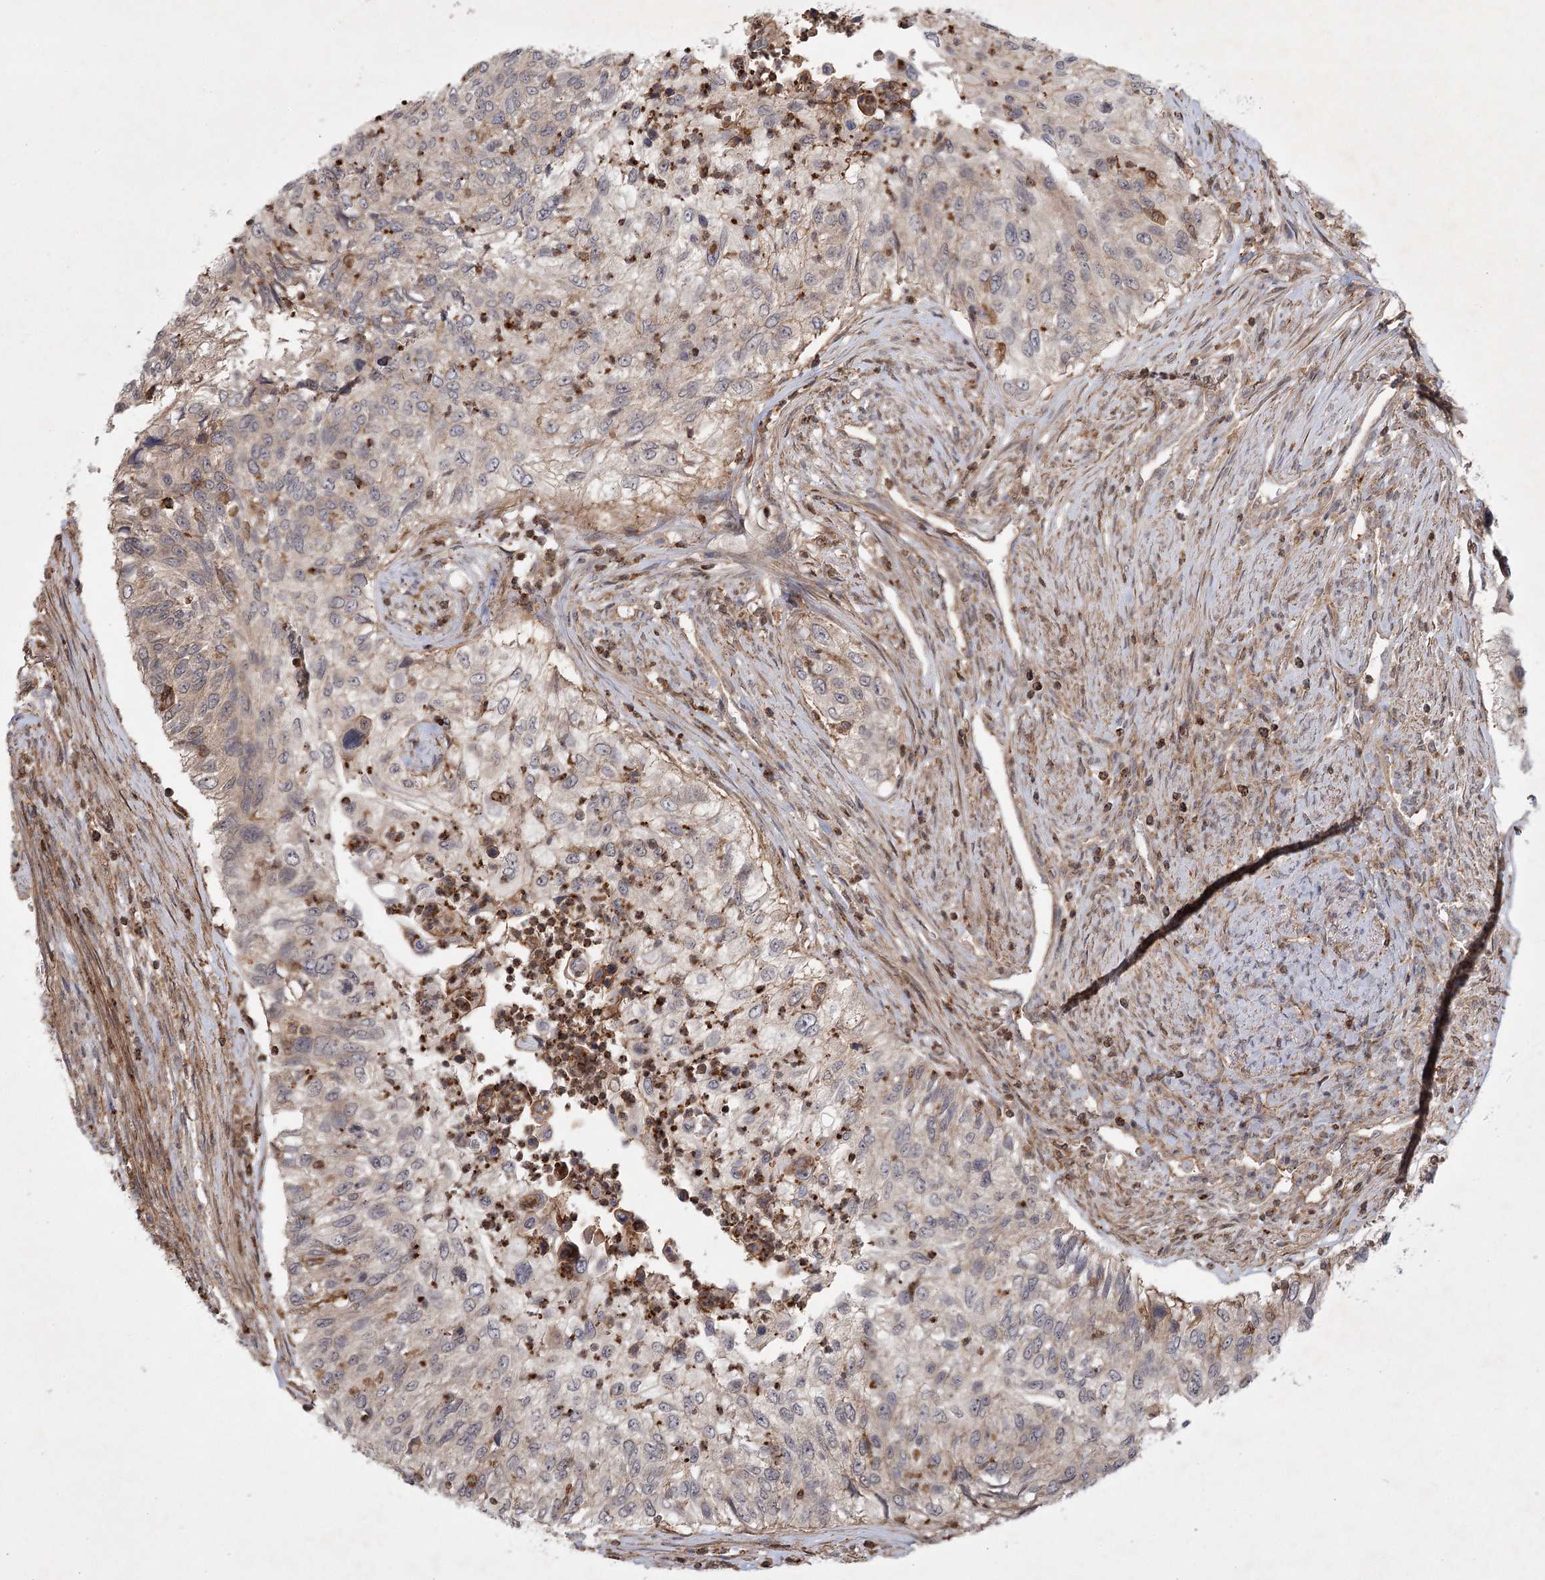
{"staining": {"intensity": "weak", "quantity": "<25%", "location": "cytoplasmic/membranous"}, "tissue": "urothelial cancer", "cell_type": "Tumor cells", "image_type": "cancer", "snomed": [{"axis": "morphology", "description": "Urothelial carcinoma, High grade"}, {"axis": "topography", "description": "Urinary bladder"}], "caption": "DAB immunohistochemical staining of human high-grade urothelial carcinoma shows no significant staining in tumor cells.", "gene": "MEPE", "patient": {"sex": "female", "age": 60}}